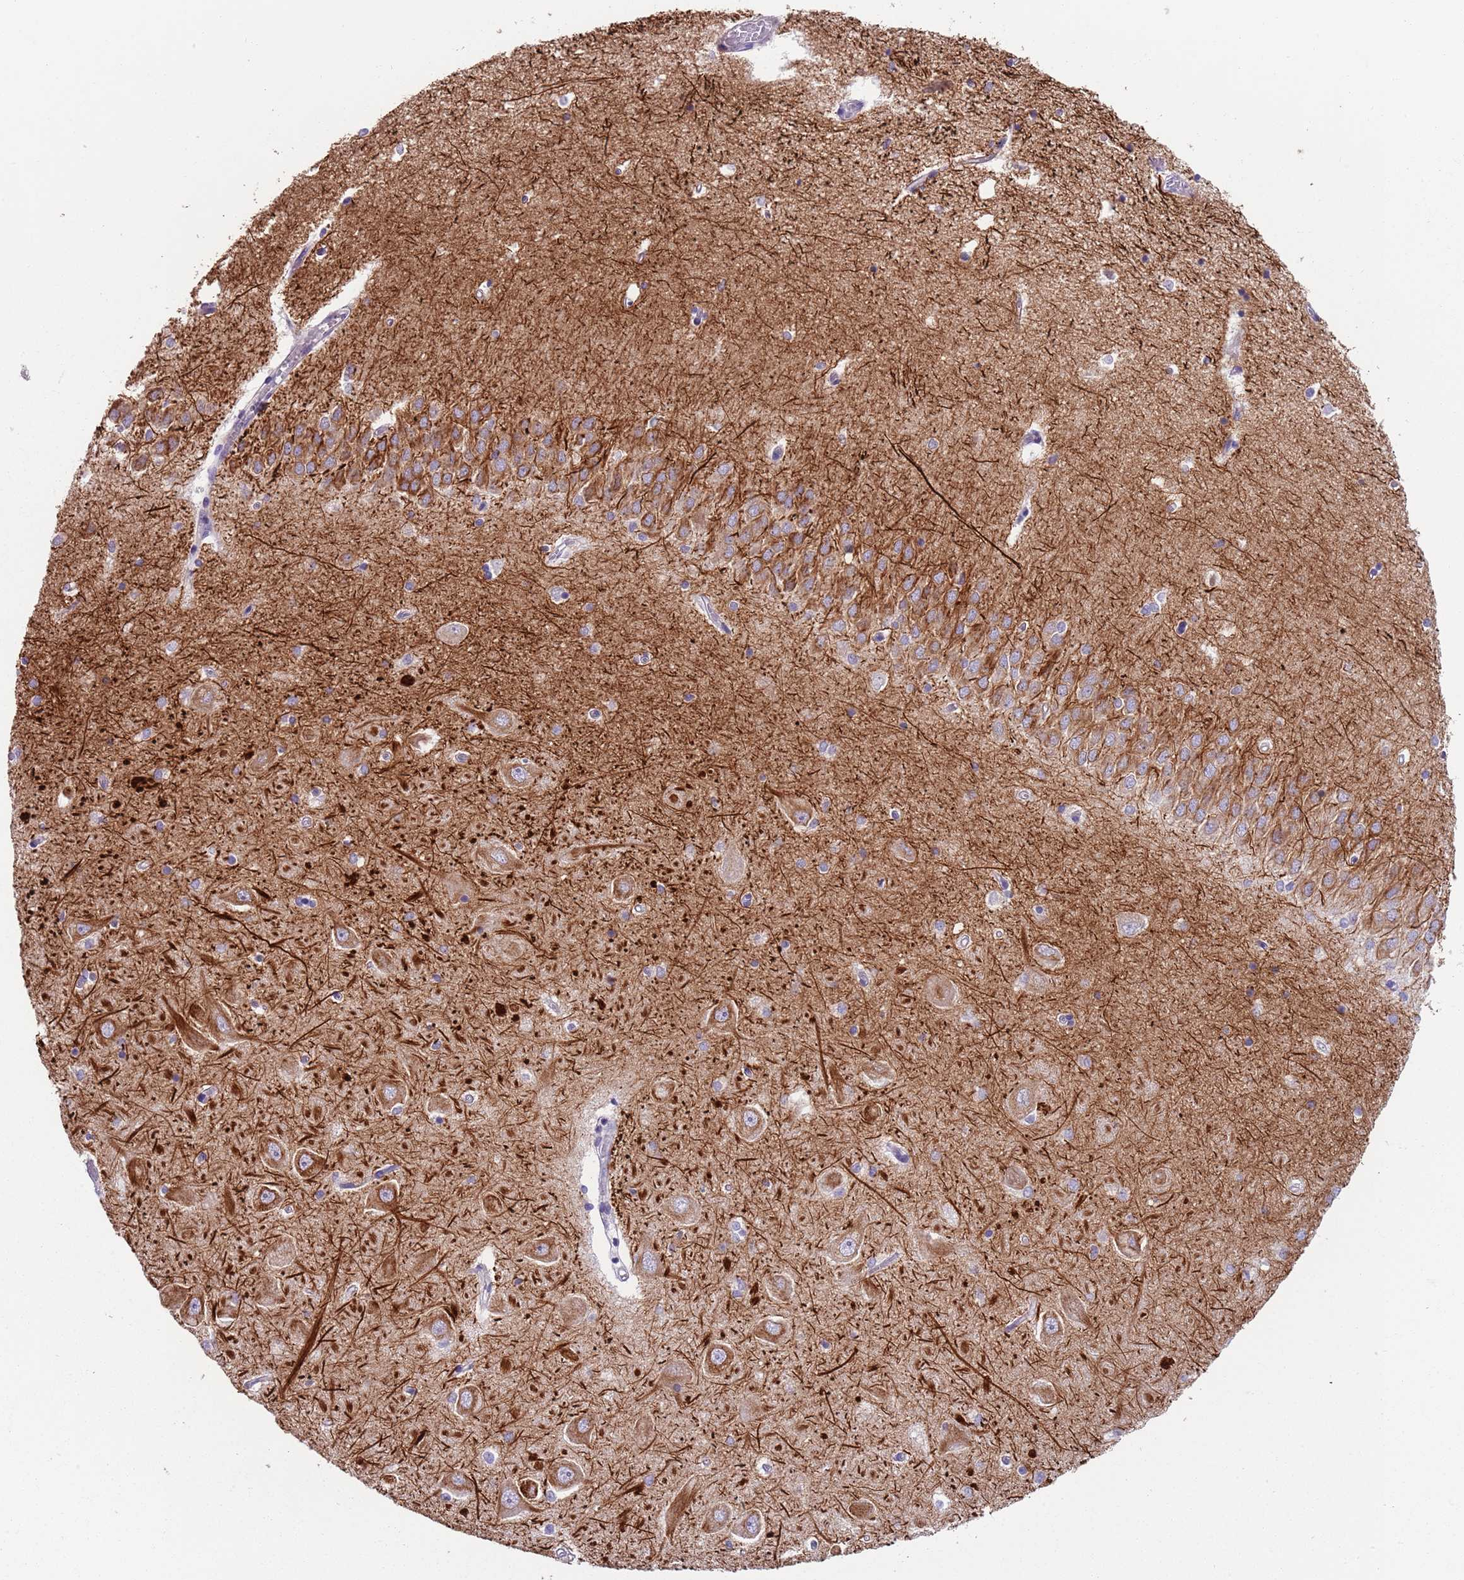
{"staining": {"intensity": "moderate", "quantity": "<25%", "location": "cytoplasmic/membranous"}, "tissue": "hippocampus", "cell_type": "Glial cells", "image_type": "normal", "snomed": [{"axis": "morphology", "description": "Normal tissue, NOS"}, {"axis": "topography", "description": "Hippocampus"}], "caption": "A micrograph showing moderate cytoplasmic/membranous staining in approximately <25% of glial cells in benign hippocampus, as visualized by brown immunohistochemical staining.", "gene": "C2CD3", "patient": {"sex": "male", "age": 45}}